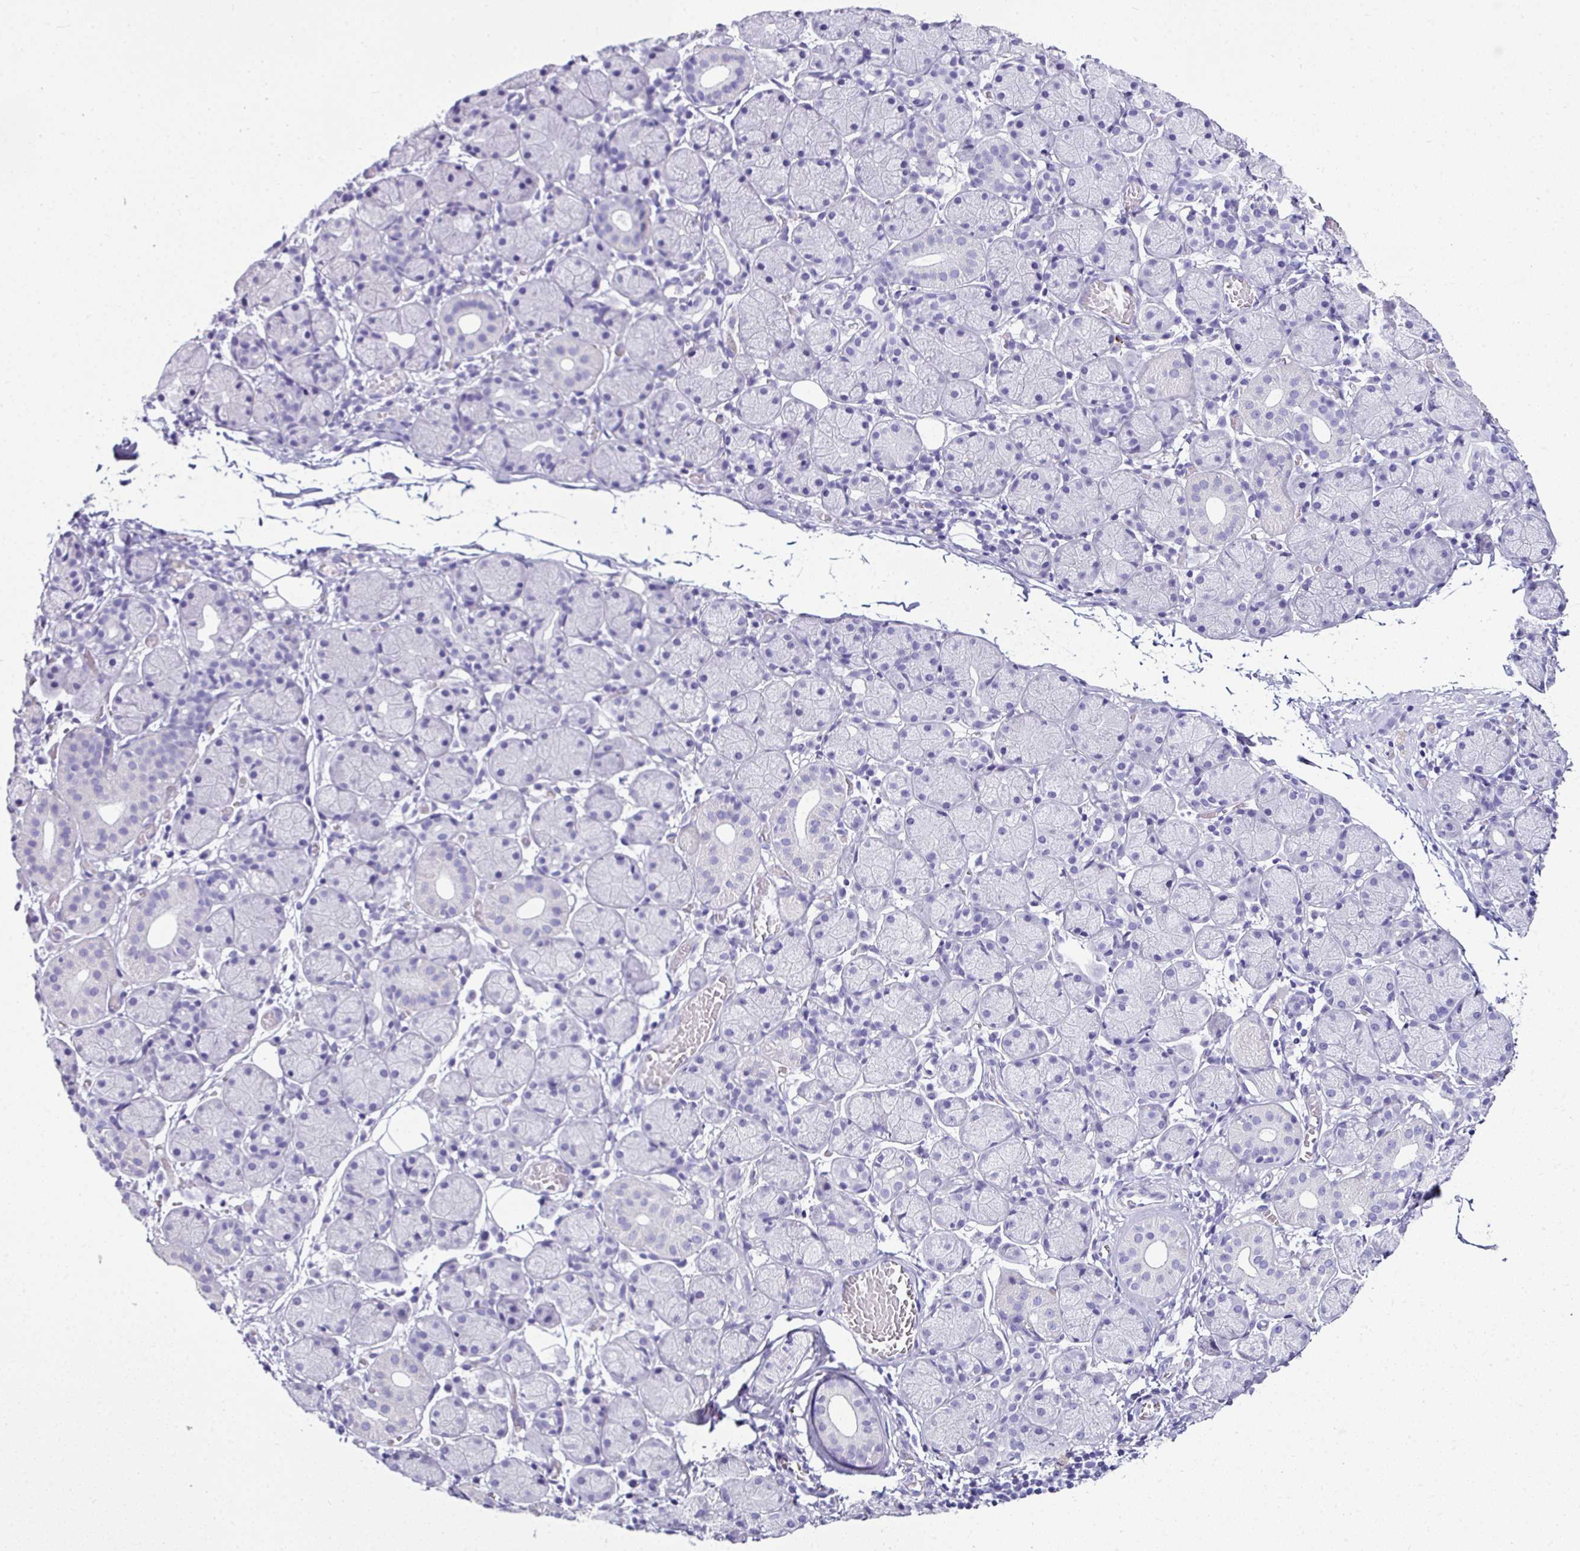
{"staining": {"intensity": "negative", "quantity": "none", "location": "none"}, "tissue": "salivary gland", "cell_type": "Glandular cells", "image_type": "normal", "snomed": [{"axis": "morphology", "description": "Normal tissue, NOS"}, {"axis": "topography", "description": "Salivary gland"}], "caption": "Glandular cells show no significant positivity in normal salivary gland. Brightfield microscopy of immunohistochemistry stained with DAB (brown) and hematoxylin (blue), captured at high magnification.", "gene": "NAPSA", "patient": {"sex": "female", "age": 24}}